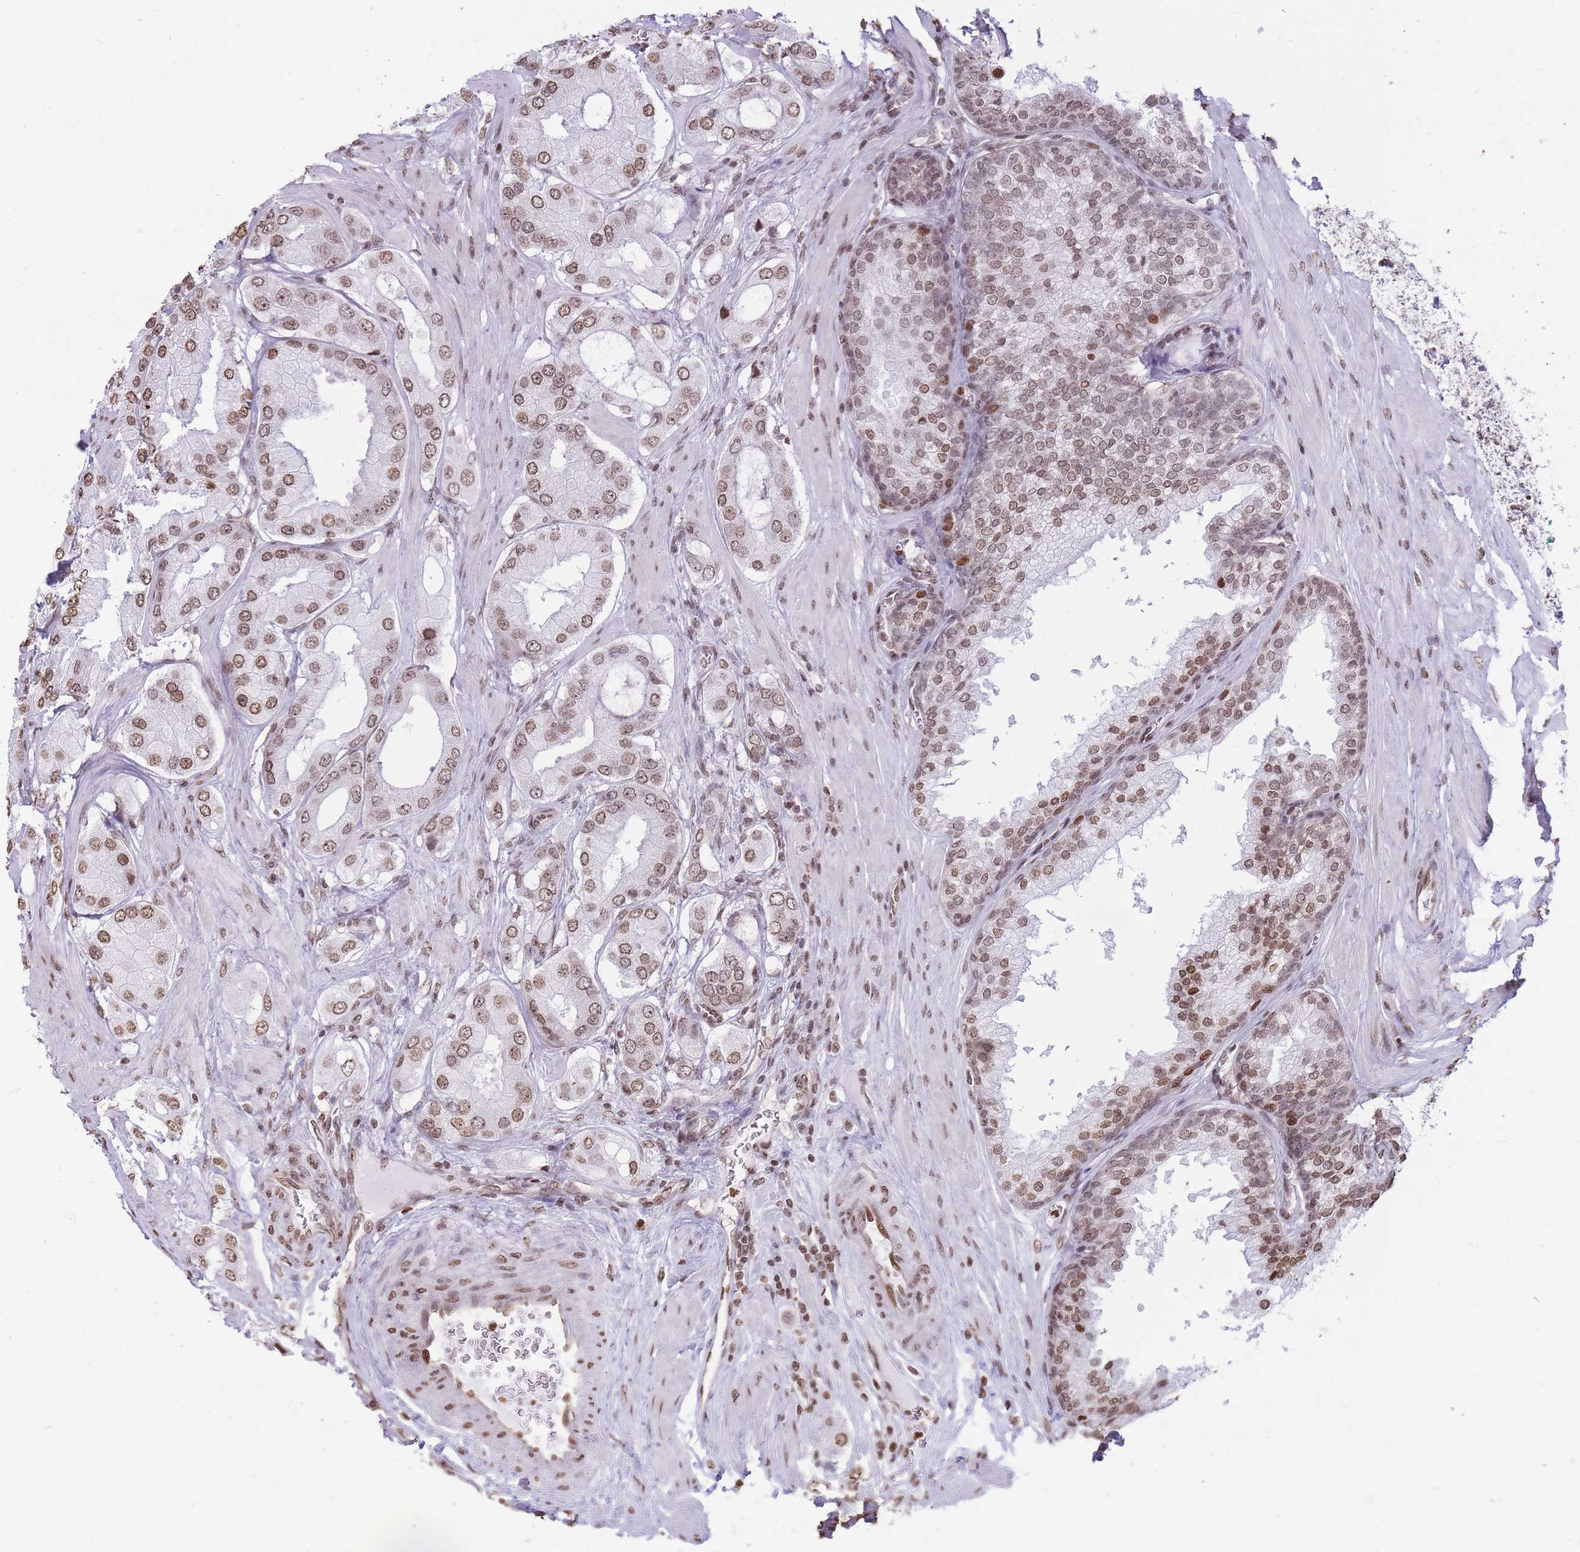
{"staining": {"intensity": "moderate", "quantity": ">75%", "location": "nuclear"}, "tissue": "prostate cancer", "cell_type": "Tumor cells", "image_type": "cancer", "snomed": [{"axis": "morphology", "description": "Adenocarcinoma, Low grade"}, {"axis": "topography", "description": "Prostate"}], "caption": "Protein analysis of prostate adenocarcinoma (low-grade) tissue exhibits moderate nuclear positivity in about >75% of tumor cells. (IHC, brightfield microscopy, high magnification).", "gene": "SHISAL1", "patient": {"sex": "male", "age": 42}}